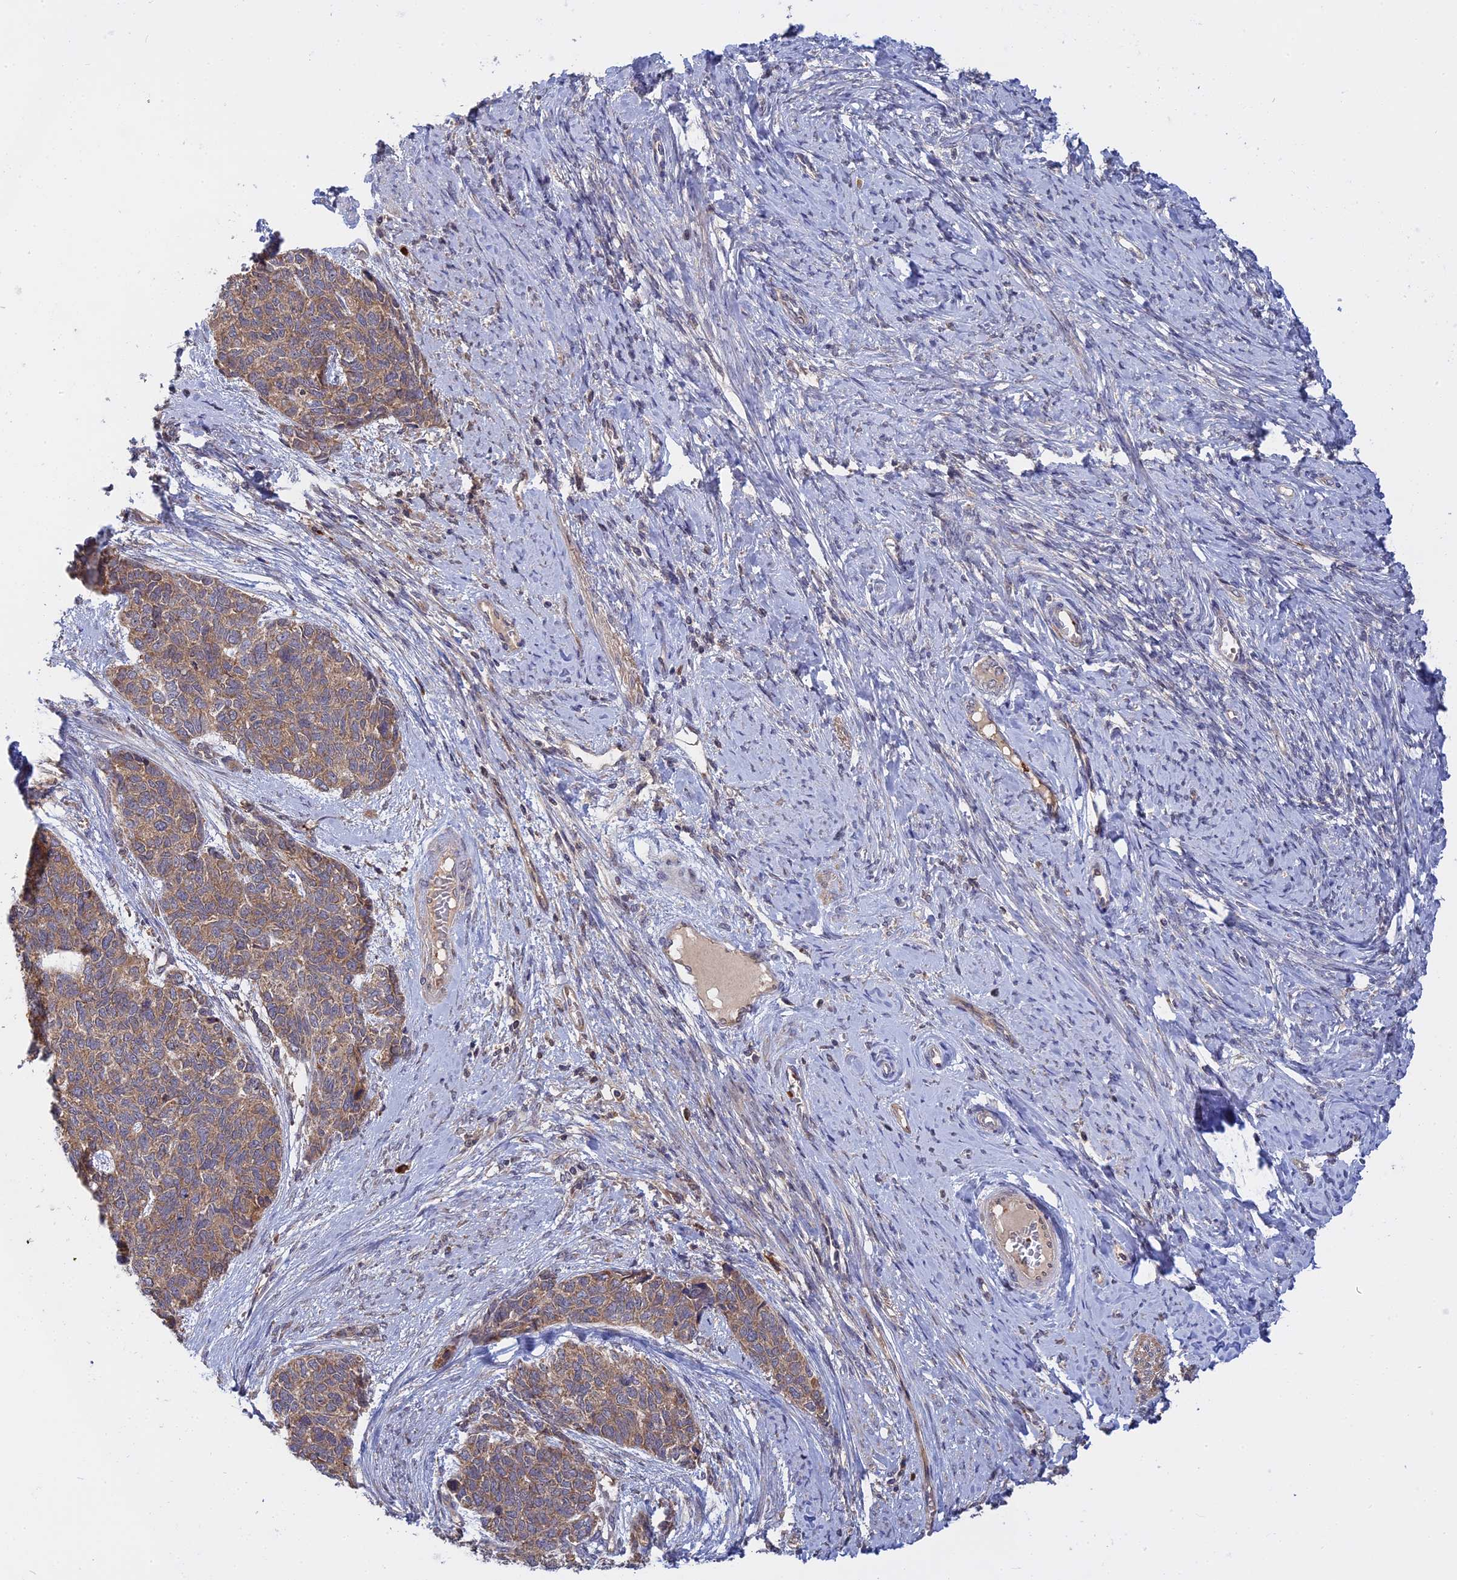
{"staining": {"intensity": "moderate", "quantity": ">75%", "location": "cytoplasmic/membranous"}, "tissue": "cervical cancer", "cell_type": "Tumor cells", "image_type": "cancer", "snomed": [{"axis": "morphology", "description": "Squamous cell carcinoma, NOS"}, {"axis": "topography", "description": "Cervix"}], "caption": "Immunohistochemistry staining of squamous cell carcinoma (cervical), which shows medium levels of moderate cytoplasmic/membranous staining in approximately >75% of tumor cells indicating moderate cytoplasmic/membranous protein expression. The staining was performed using DAB (3,3'-diaminobenzidine) (brown) for protein detection and nuclei were counterstained in hematoxylin (blue).", "gene": "IL21R", "patient": {"sex": "female", "age": 63}}